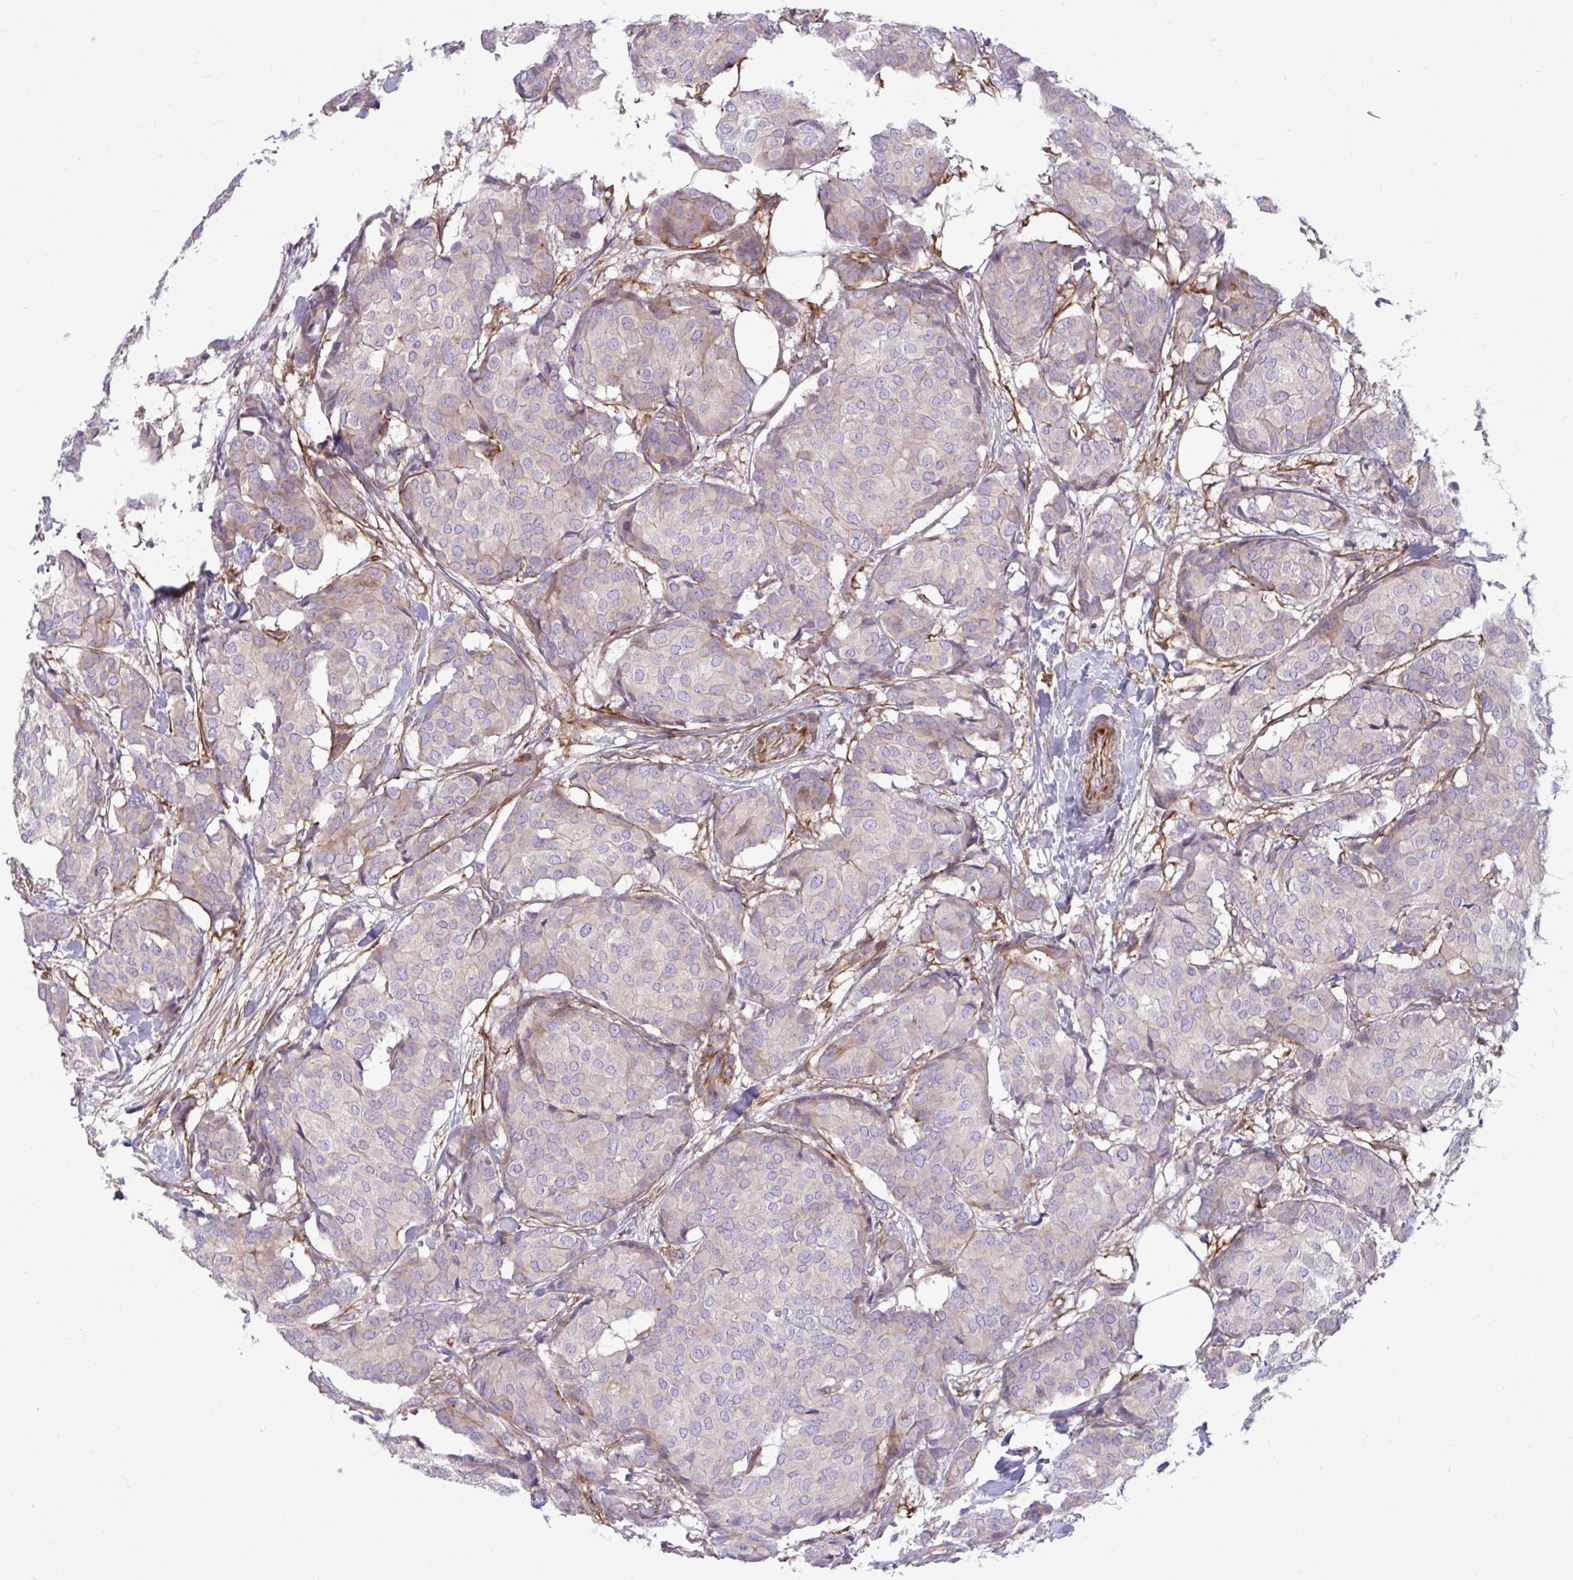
{"staining": {"intensity": "weak", "quantity": "<25%", "location": "cytoplasmic/membranous"}, "tissue": "breast cancer", "cell_type": "Tumor cells", "image_type": "cancer", "snomed": [{"axis": "morphology", "description": "Duct carcinoma"}, {"axis": "topography", "description": "Breast"}], "caption": "Immunohistochemical staining of human breast cancer reveals no significant expression in tumor cells.", "gene": "FAP", "patient": {"sex": "female", "age": 75}}